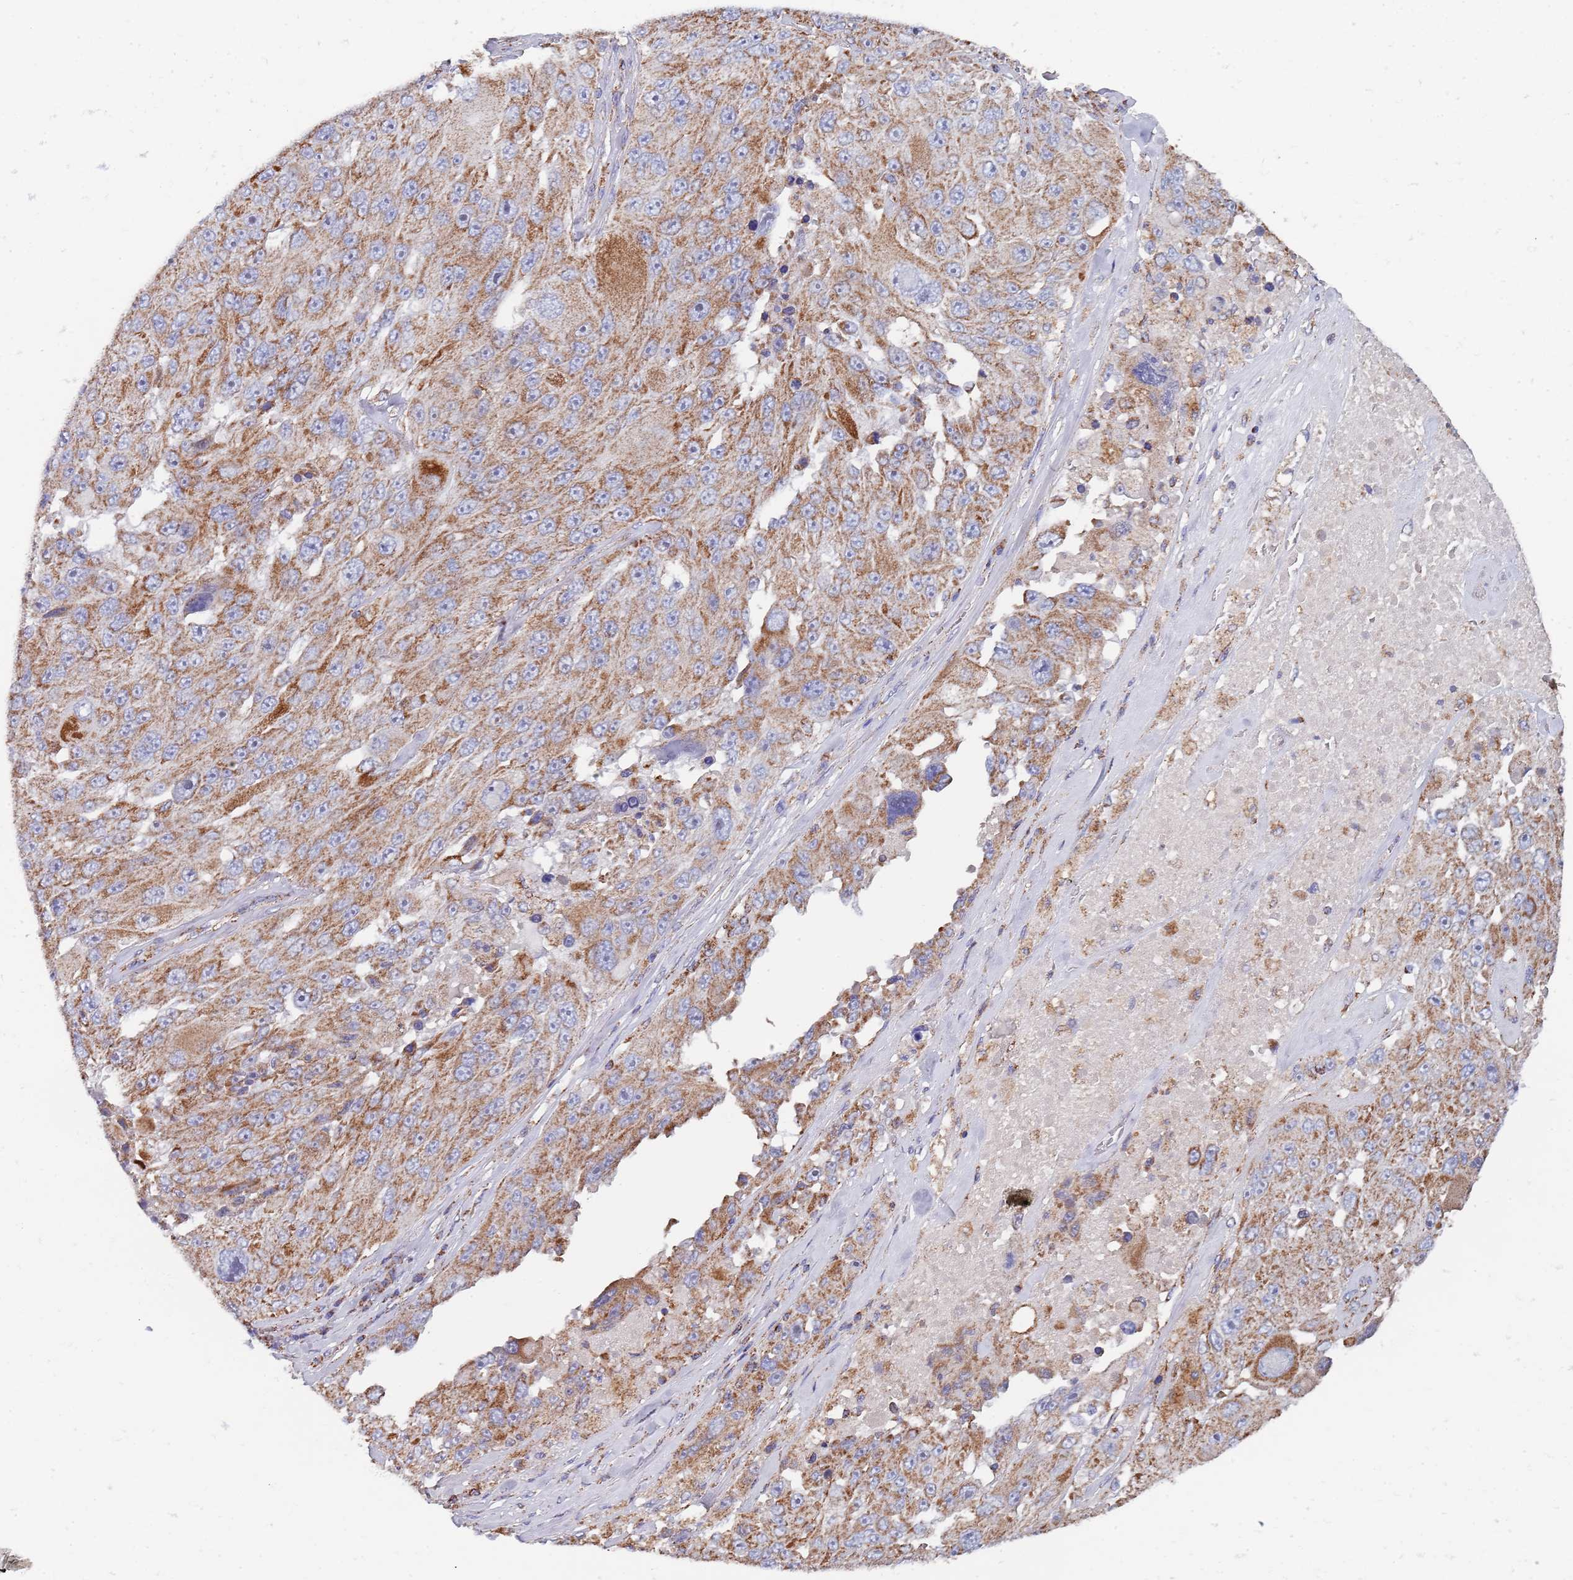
{"staining": {"intensity": "moderate", "quantity": ">75%", "location": "cytoplasmic/membranous"}, "tissue": "melanoma", "cell_type": "Tumor cells", "image_type": "cancer", "snomed": [{"axis": "morphology", "description": "Malignant melanoma, Metastatic site"}, {"axis": "topography", "description": "Lymph node"}], "caption": "Melanoma stained for a protein (brown) exhibits moderate cytoplasmic/membranous positive staining in approximately >75% of tumor cells.", "gene": "PGP", "patient": {"sex": "male", "age": 62}}